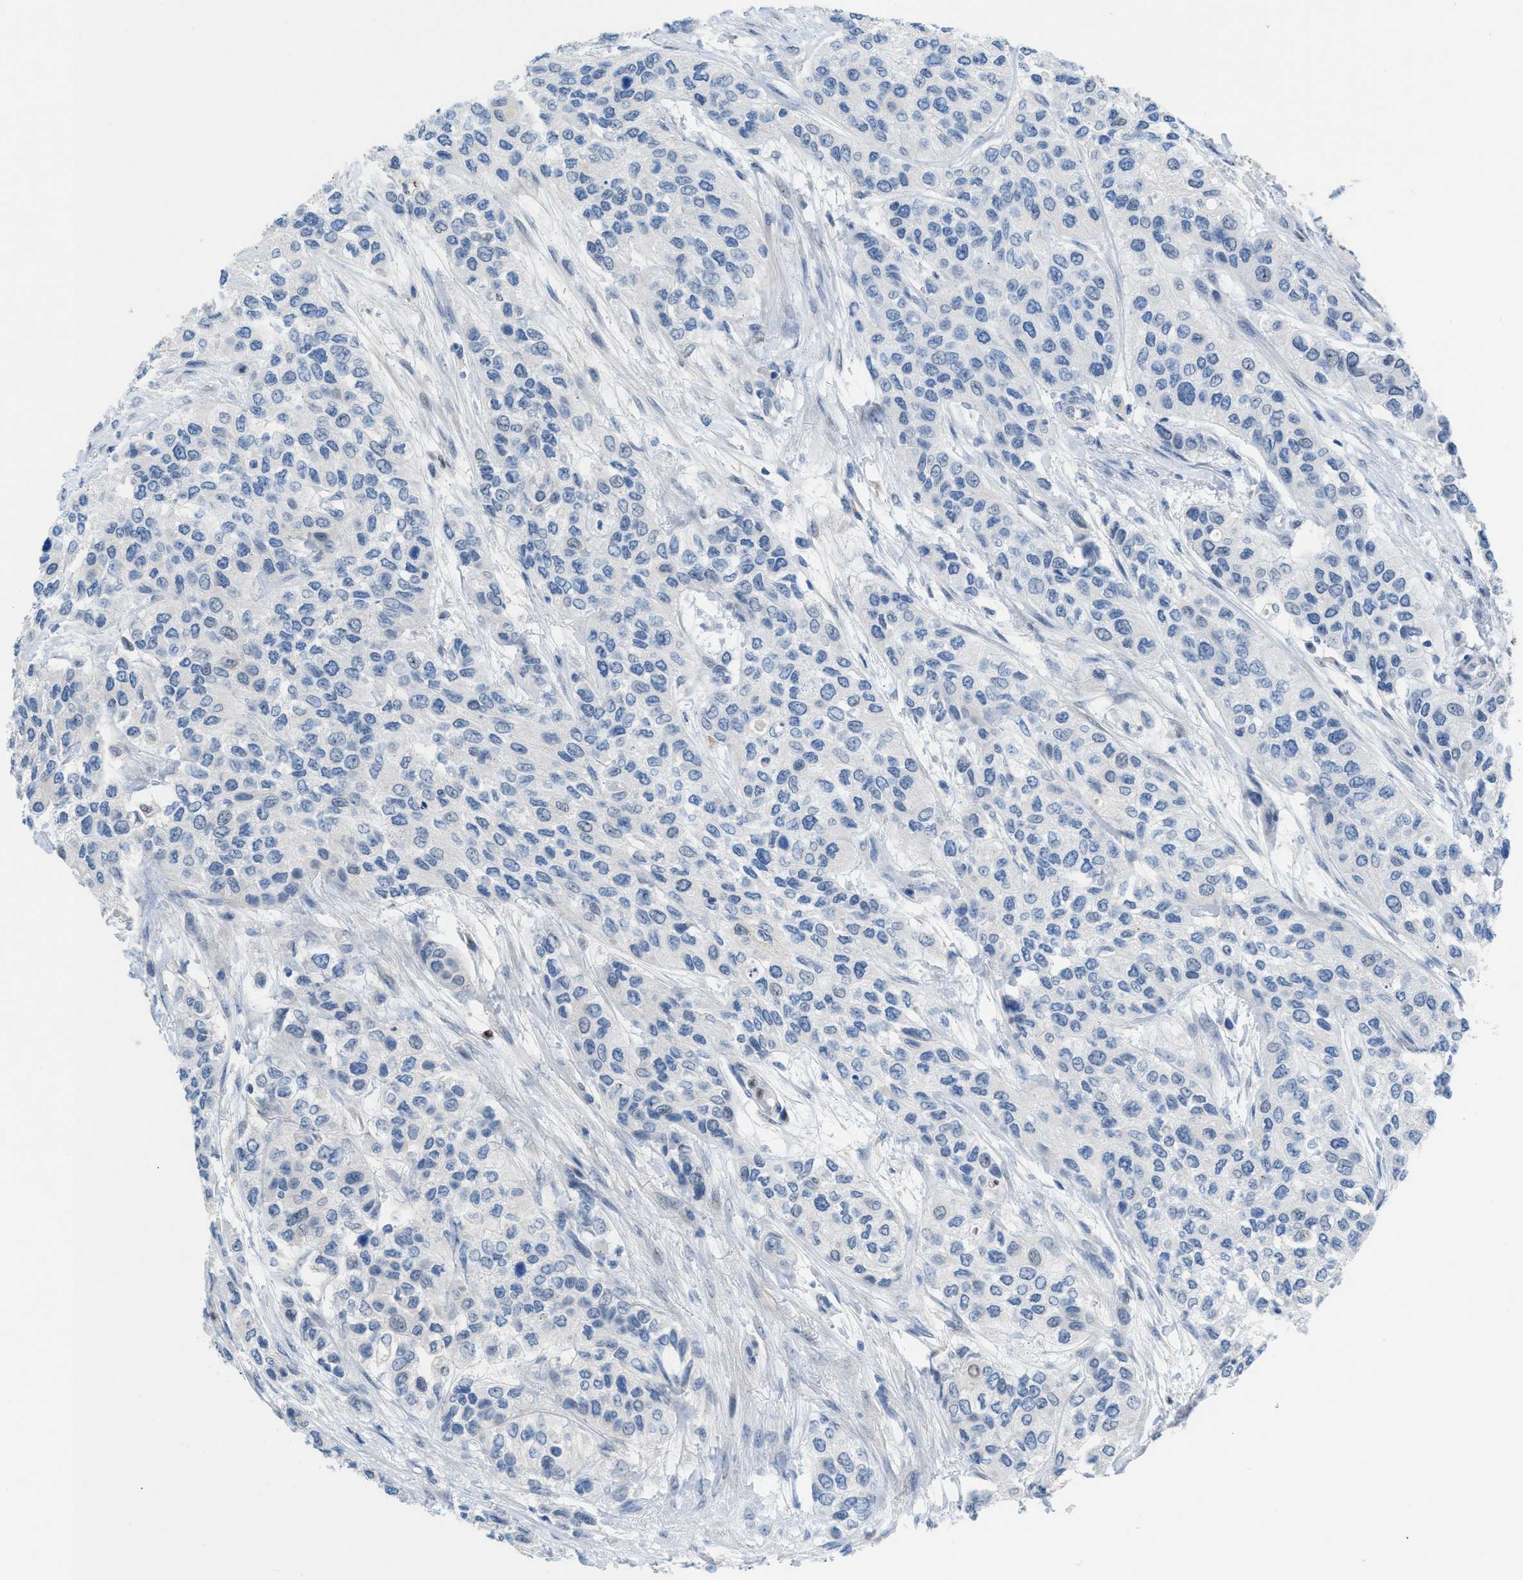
{"staining": {"intensity": "negative", "quantity": "none", "location": "none"}, "tissue": "urothelial cancer", "cell_type": "Tumor cells", "image_type": "cancer", "snomed": [{"axis": "morphology", "description": "Urothelial carcinoma, High grade"}, {"axis": "topography", "description": "Urinary bladder"}], "caption": "This photomicrograph is of urothelial cancer stained with immunohistochemistry to label a protein in brown with the nuclei are counter-stained blue. There is no expression in tumor cells. (DAB immunohistochemistry visualized using brightfield microscopy, high magnification).", "gene": "PPM1D", "patient": {"sex": "female", "age": 56}}